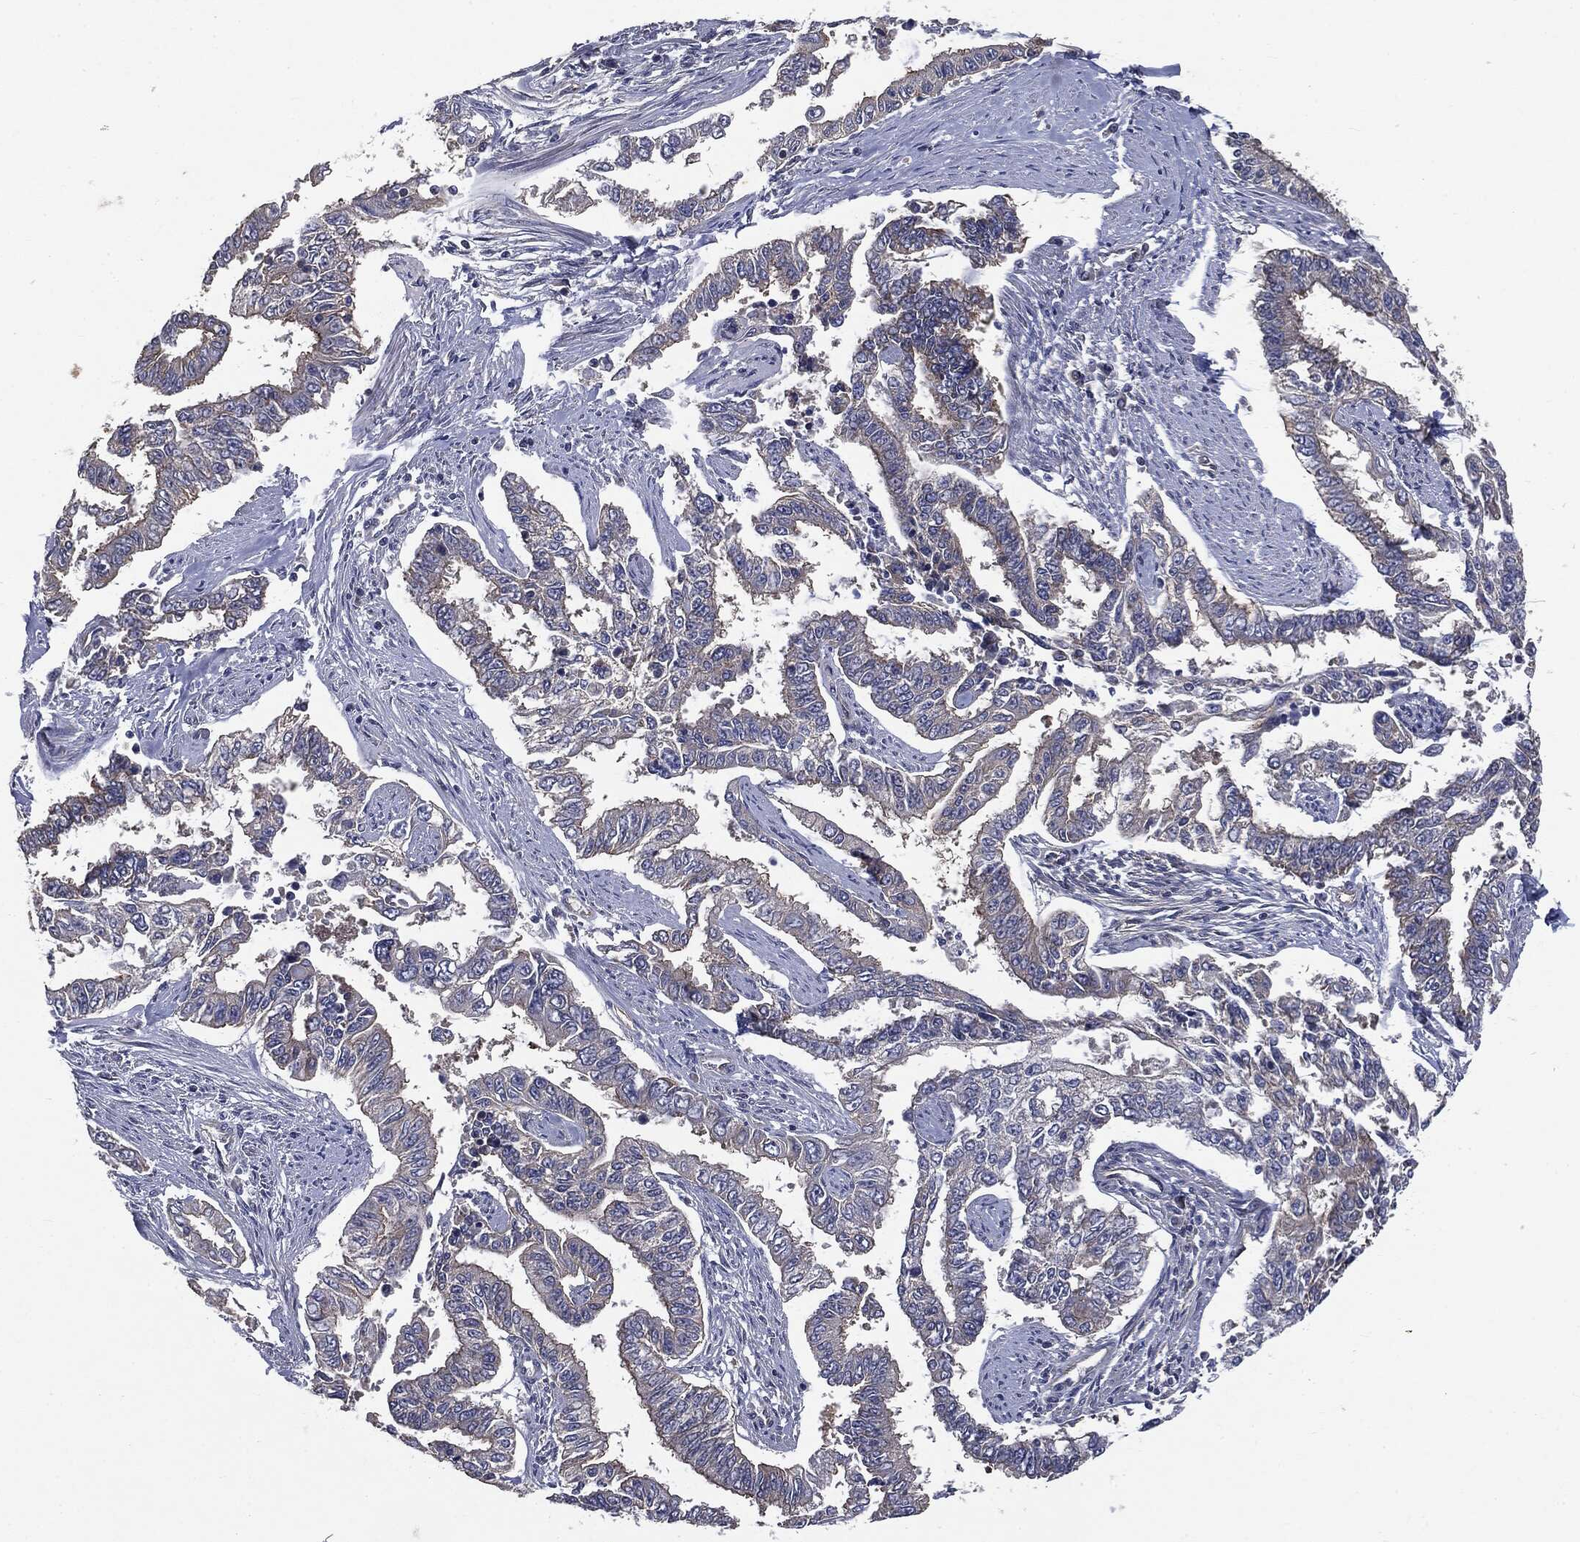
{"staining": {"intensity": "moderate", "quantity": "<25%", "location": "cytoplasmic/membranous"}, "tissue": "endometrial cancer", "cell_type": "Tumor cells", "image_type": "cancer", "snomed": [{"axis": "morphology", "description": "Adenocarcinoma, NOS"}, {"axis": "topography", "description": "Uterus"}], "caption": "Endometrial cancer (adenocarcinoma) stained with immunohistochemistry (IHC) shows moderate cytoplasmic/membranous expression in about <25% of tumor cells.", "gene": "EPS15L1", "patient": {"sex": "female", "age": 59}}